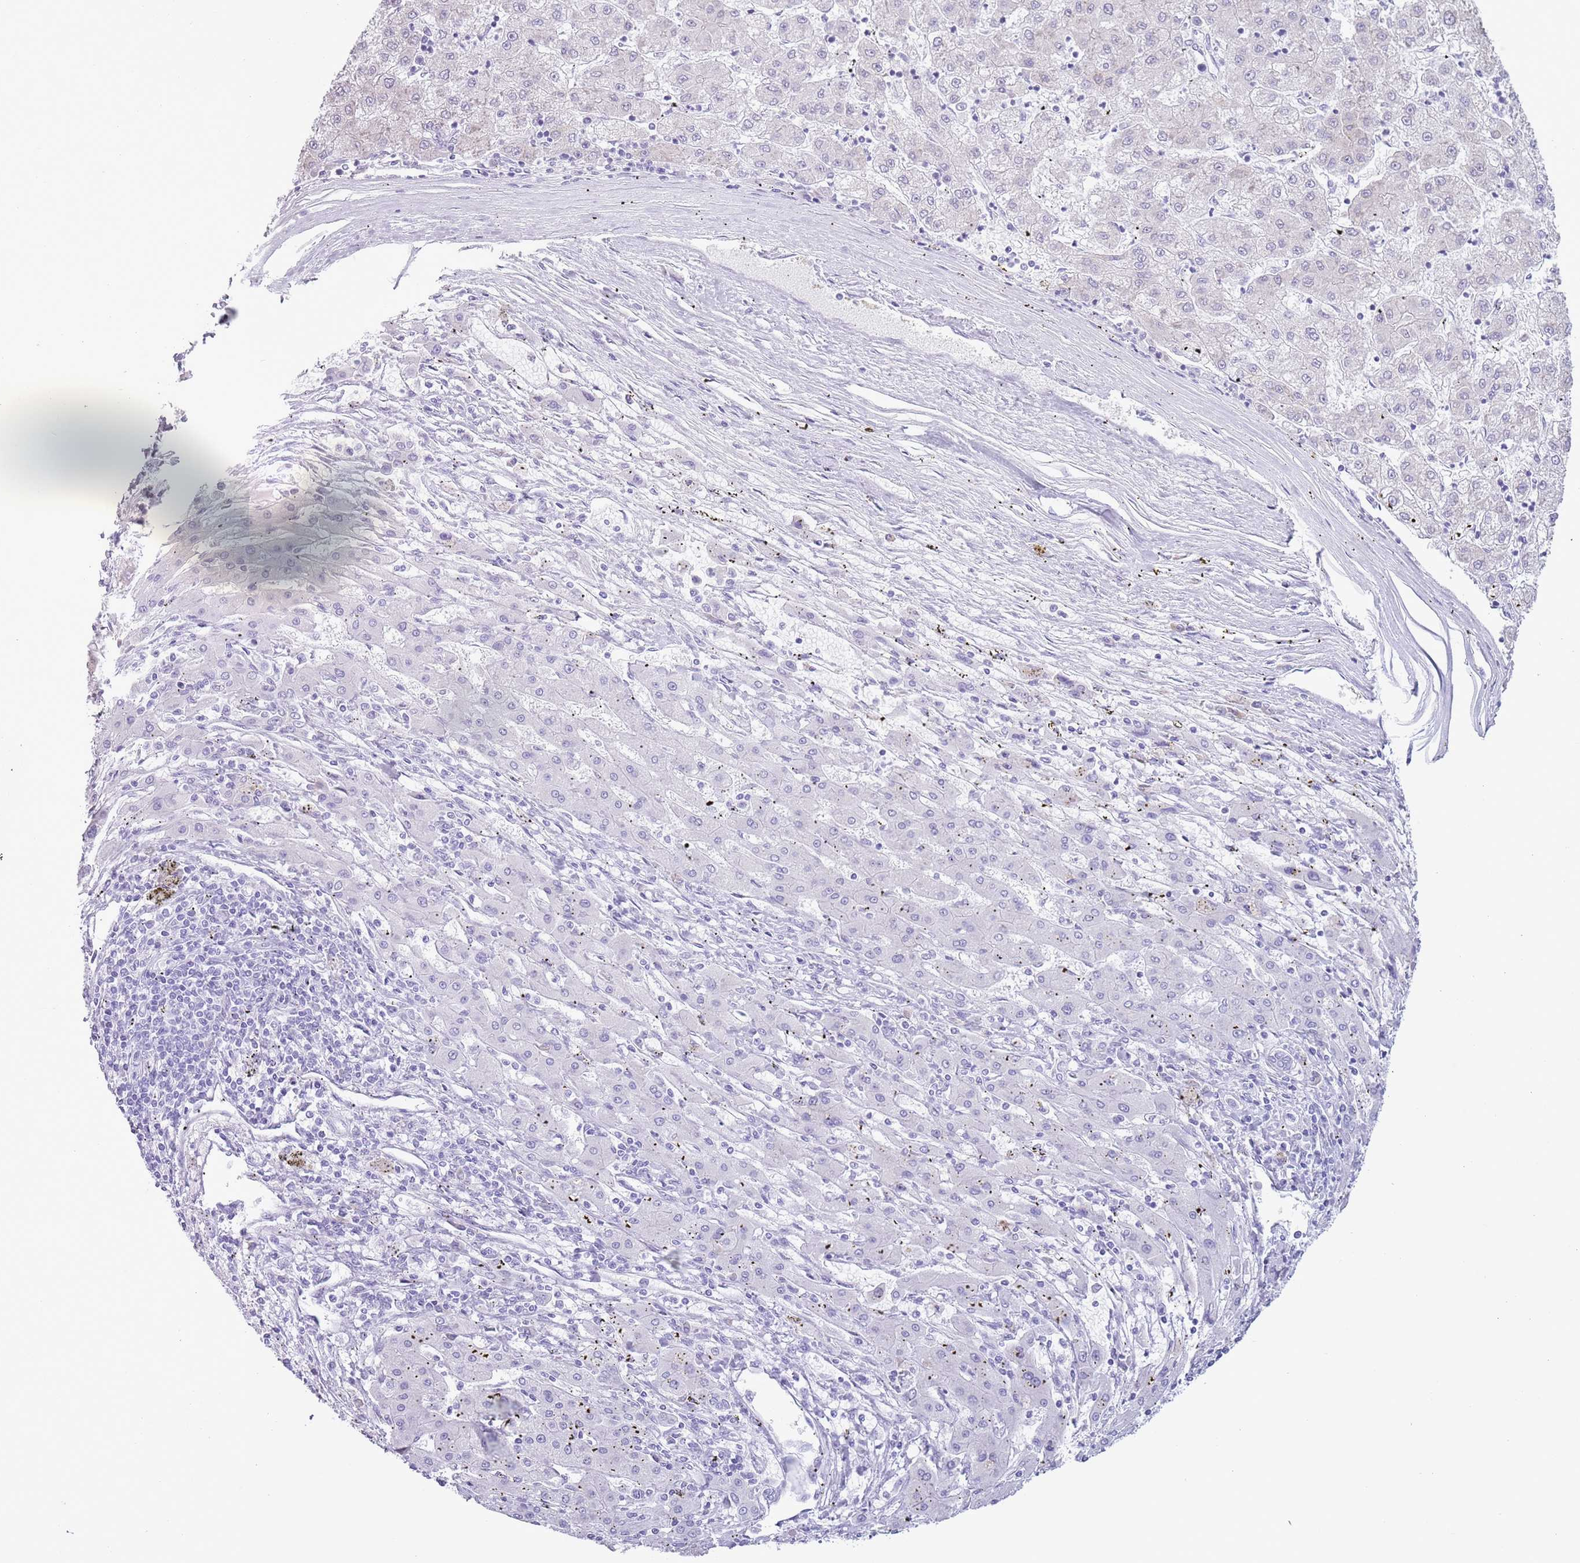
{"staining": {"intensity": "negative", "quantity": "none", "location": "none"}, "tissue": "liver cancer", "cell_type": "Tumor cells", "image_type": "cancer", "snomed": [{"axis": "morphology", "description": "Carcinoma, Hepatocellular, NOS"}, {"axis": "topography", "description": "Liver"}], "caption": "Immunohistochemical staining of liver cancer (hepatocellular carcinoma) reveals no significant expression in tumor cells.", "gene": "HYOU1", "patient": {"sex": "male", "age": 72}}